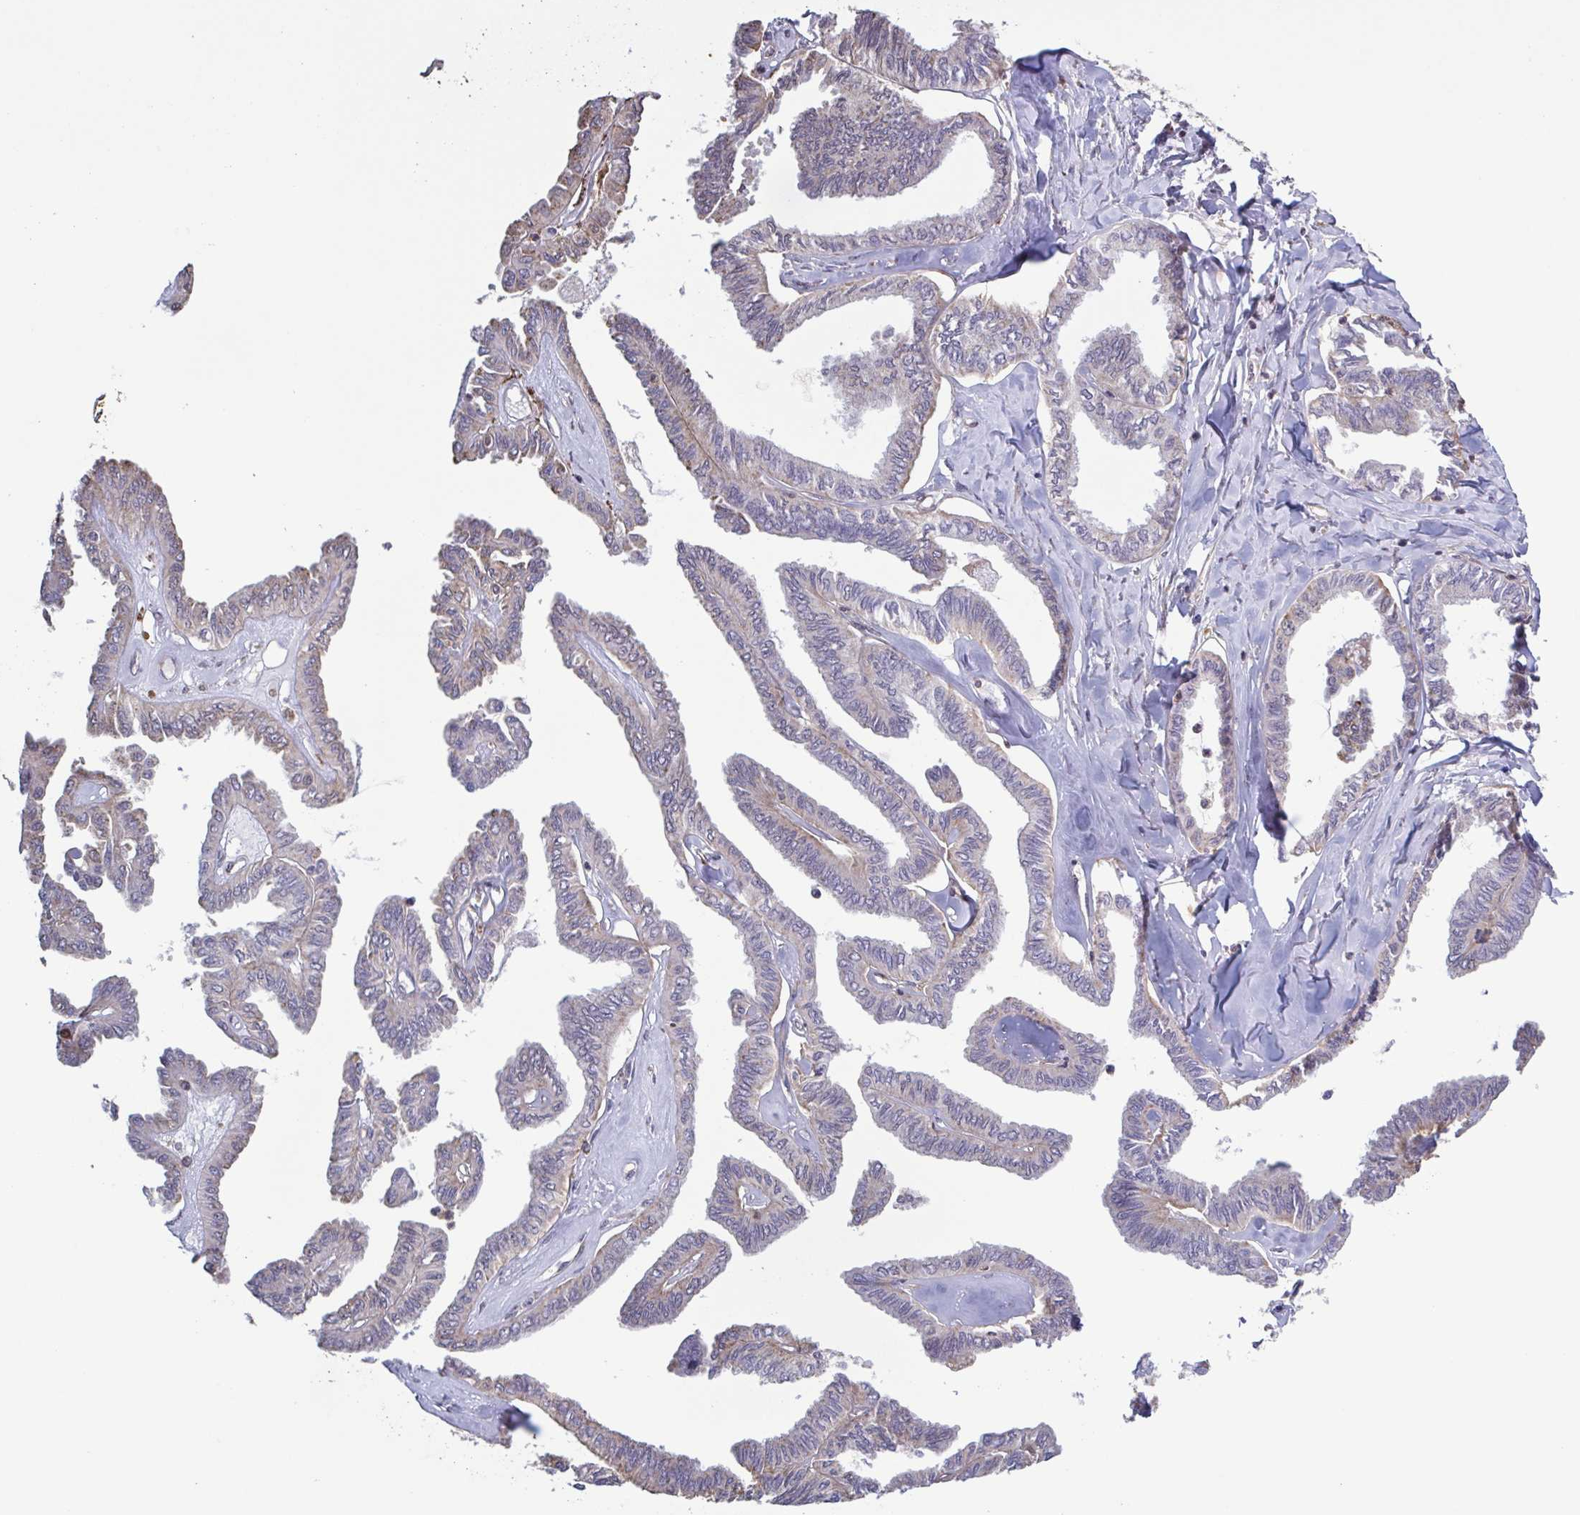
{"staining": {"intensity": "negative", "quantity": "none", "location": "none"}, "tissue": "ovarian cancer", "cell_type": "Tumor cells", "image_type": "cancer", "snomed": [{"axis": "morphology", "description": "Carcinoma, endometroid"}, {"axis": "topography", "description": "Ovary"}], "caption": "Ovarian cancer (endometroid carcinoma) was stained to show a protein in brown. There is no significant positivity in tumor cells. (DAB (3,3'-diaminobenzidine) IHC visualized using brightfield microscopy, high magnification).", "gene": "ZNF200", "patient": {"sex": "female", "age": 70}}